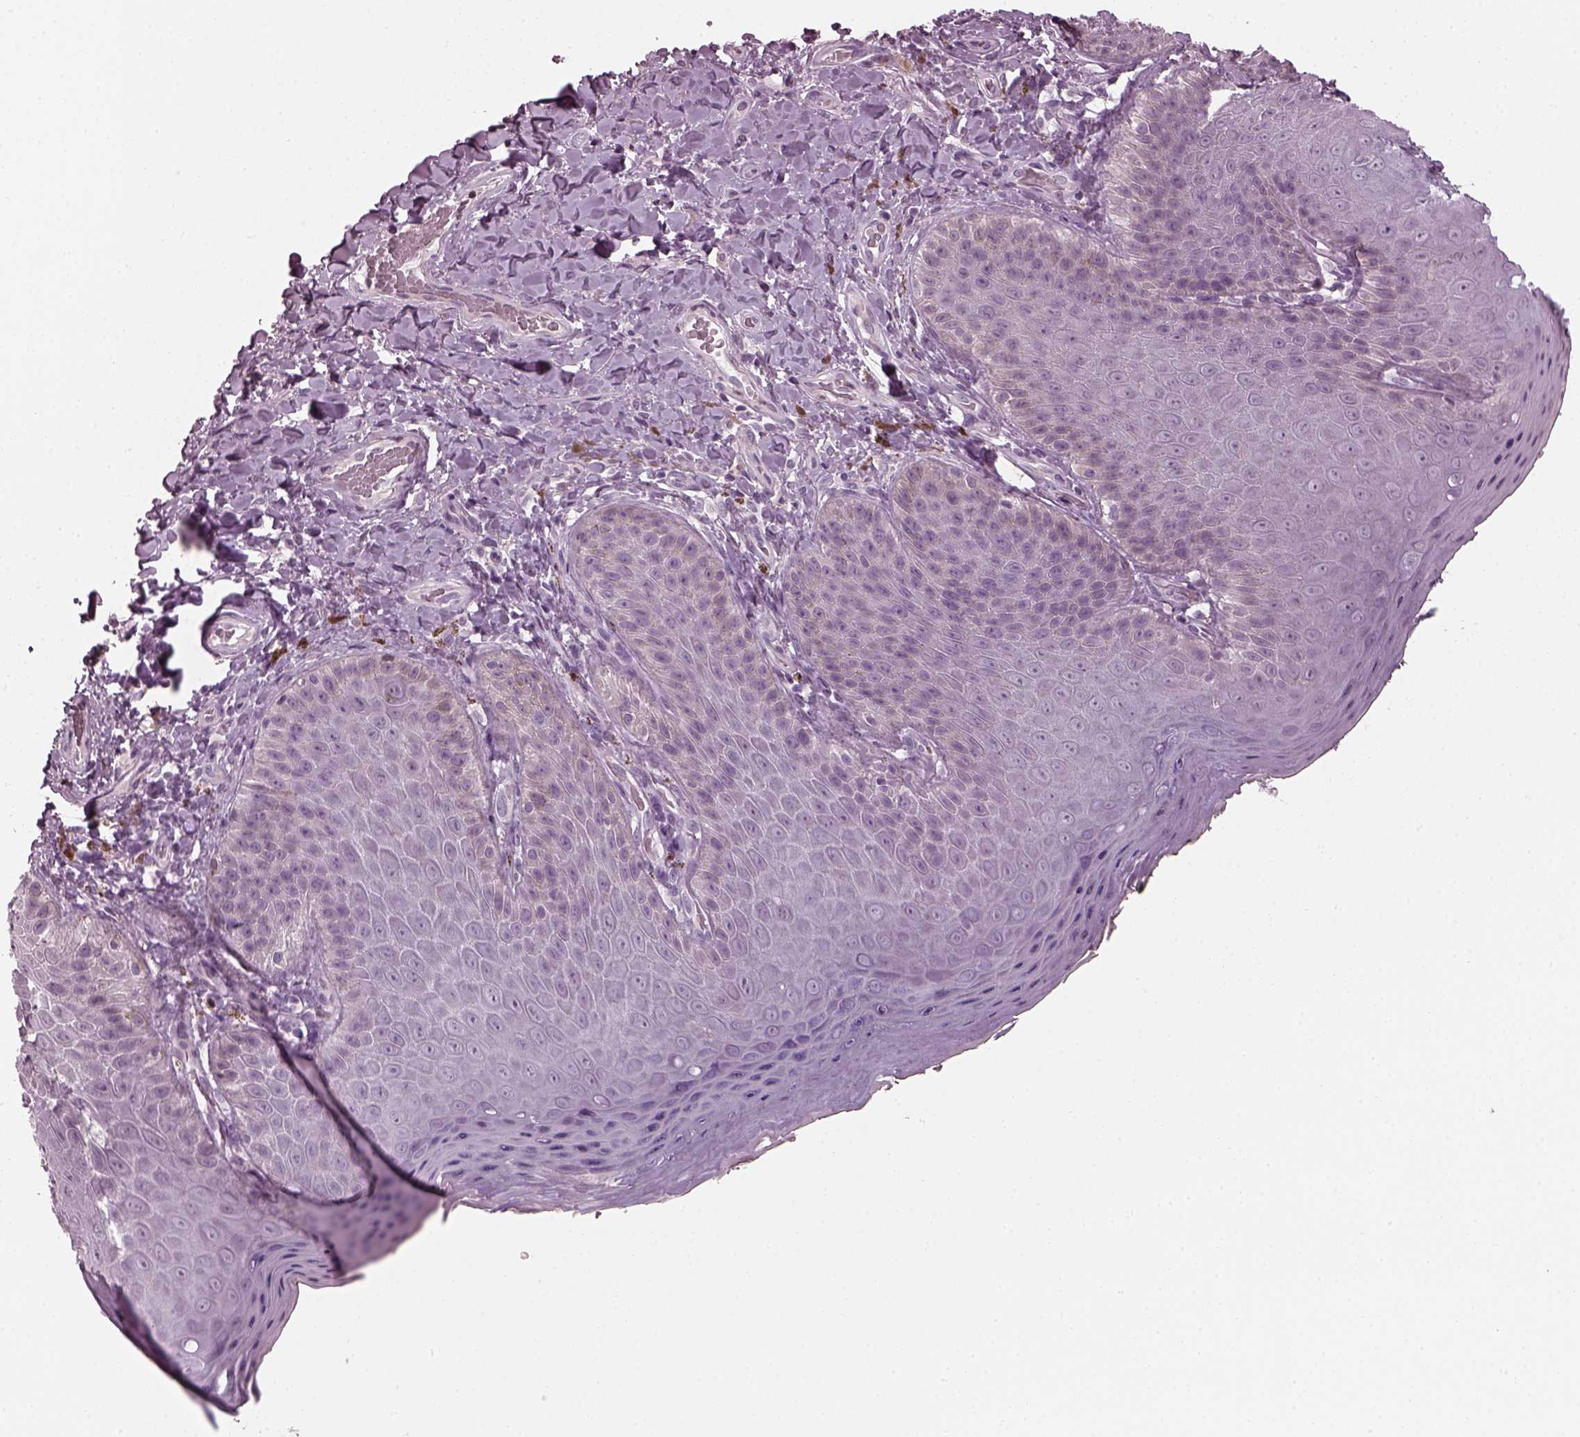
{"staining": {"intensity": "negative", "quantity": "none", "location": "none"}, "tissue": "skin", "cell_type": "Epidermal cells", "image_type": "normal", "snomed": [{"axis": "morphology", "description": "Normal tissue, NOS"}, {"axis": "topography", "description": "Anal"}], "caption": "DAB (3,3'-diaminobenzidine) immunohistochemical staining of normal human skin demonstrates no significant staining in epidermal cells. The staining is performed using DAB brown chromogen with nuclei counter-stained in using hematoxylin.", "gene": "BFSP1", "patient": {"sex": "male", "age": 53}}